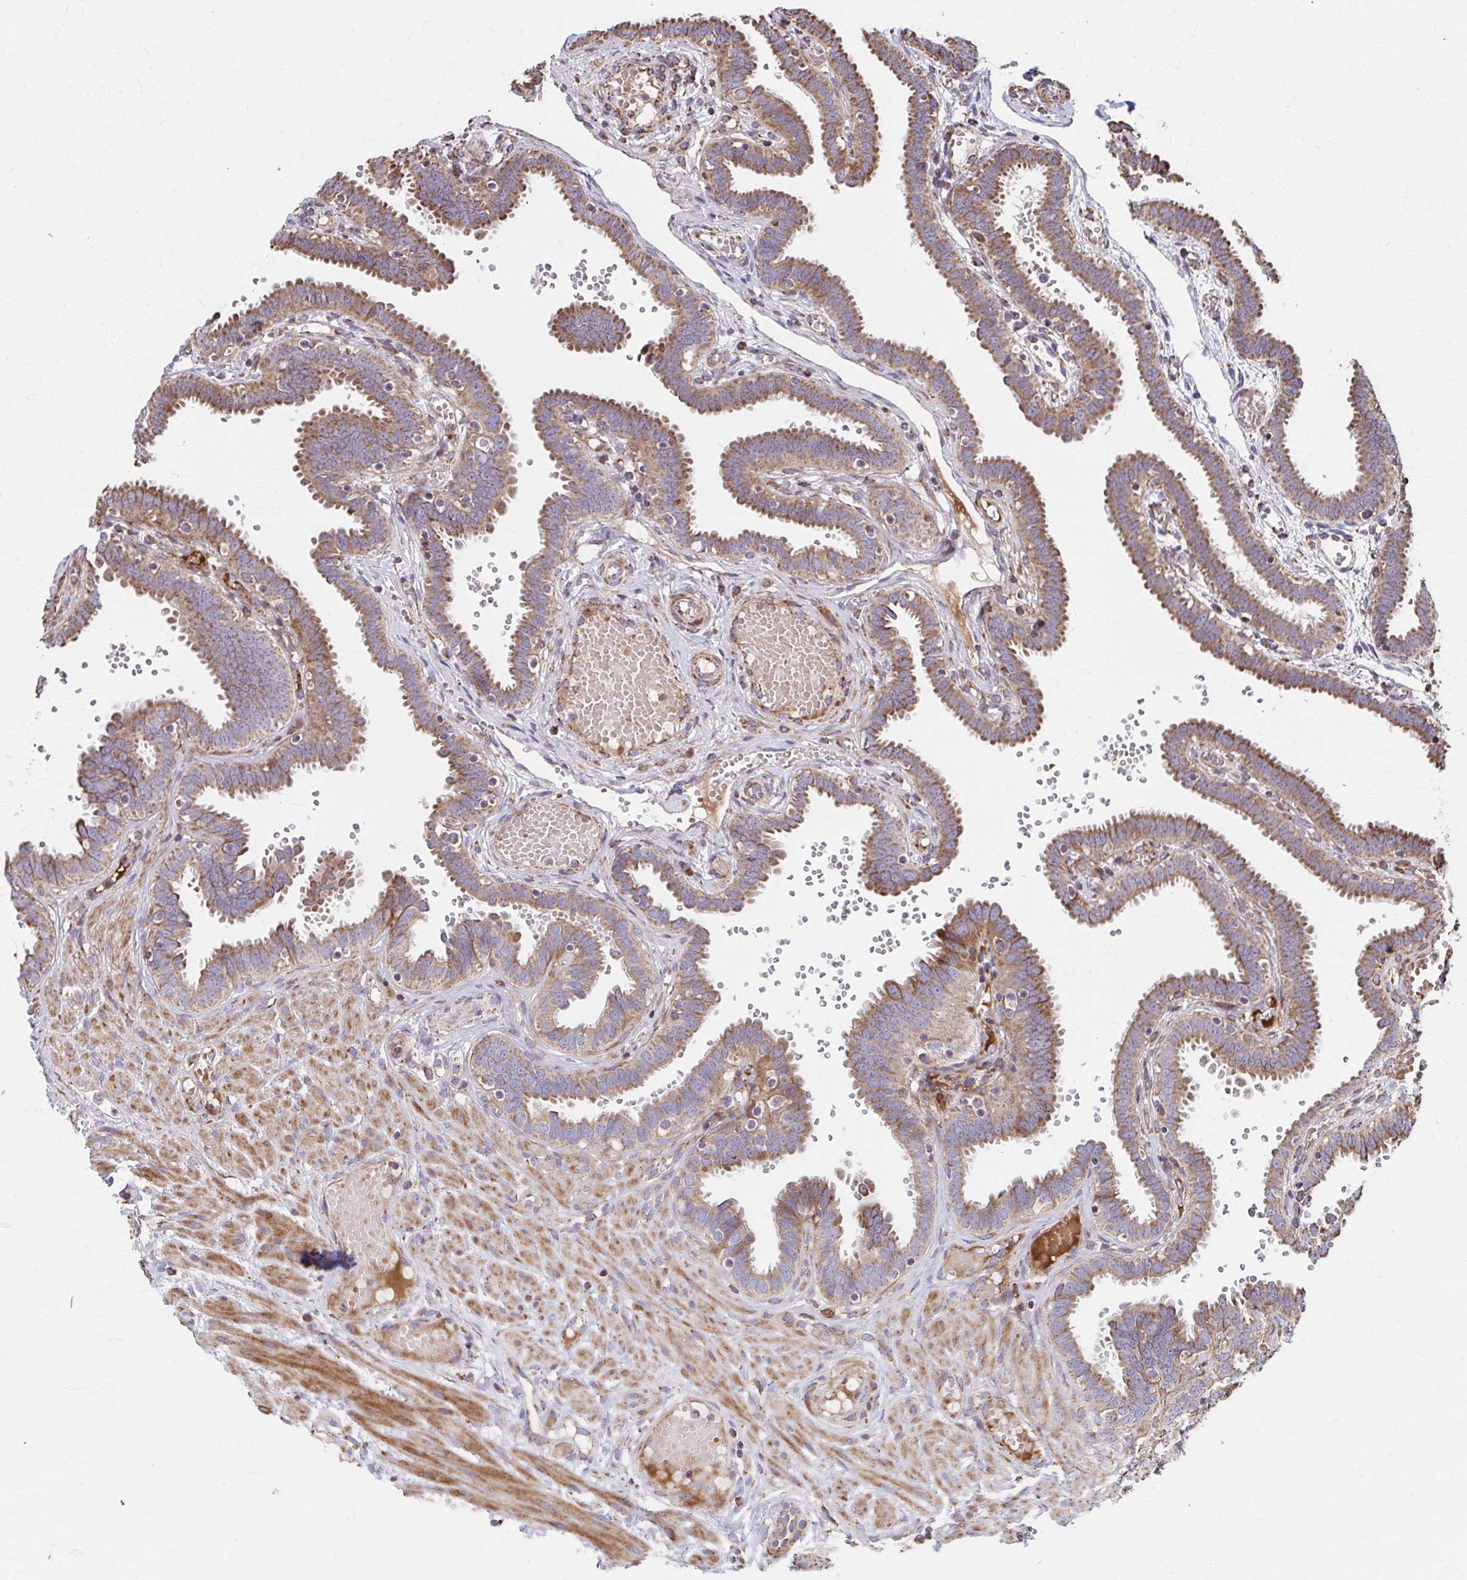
{"staining": {"intensity": "moderate", "quantity": ">75%", "location": "cytoplasmic/membranous"}, "tissue": "fallopian tube", "cell_type": "Glandular cells", "image_type": "normal", "snomed": [{"axis": "morphology", "description": "Normal tissue, NOS"}, {"axis": "topography", "description": "Fallopian tube"}], "caption": "A brown stain highlights moderate cytoplasmic/membranous positivity of a protein in glandular cells of benign human fallopian tube. (DAB = brown stain, brightfield microscopy at high magnification).", "gene": "SAT1", "patient": {"sex": "female", "age": 37}}